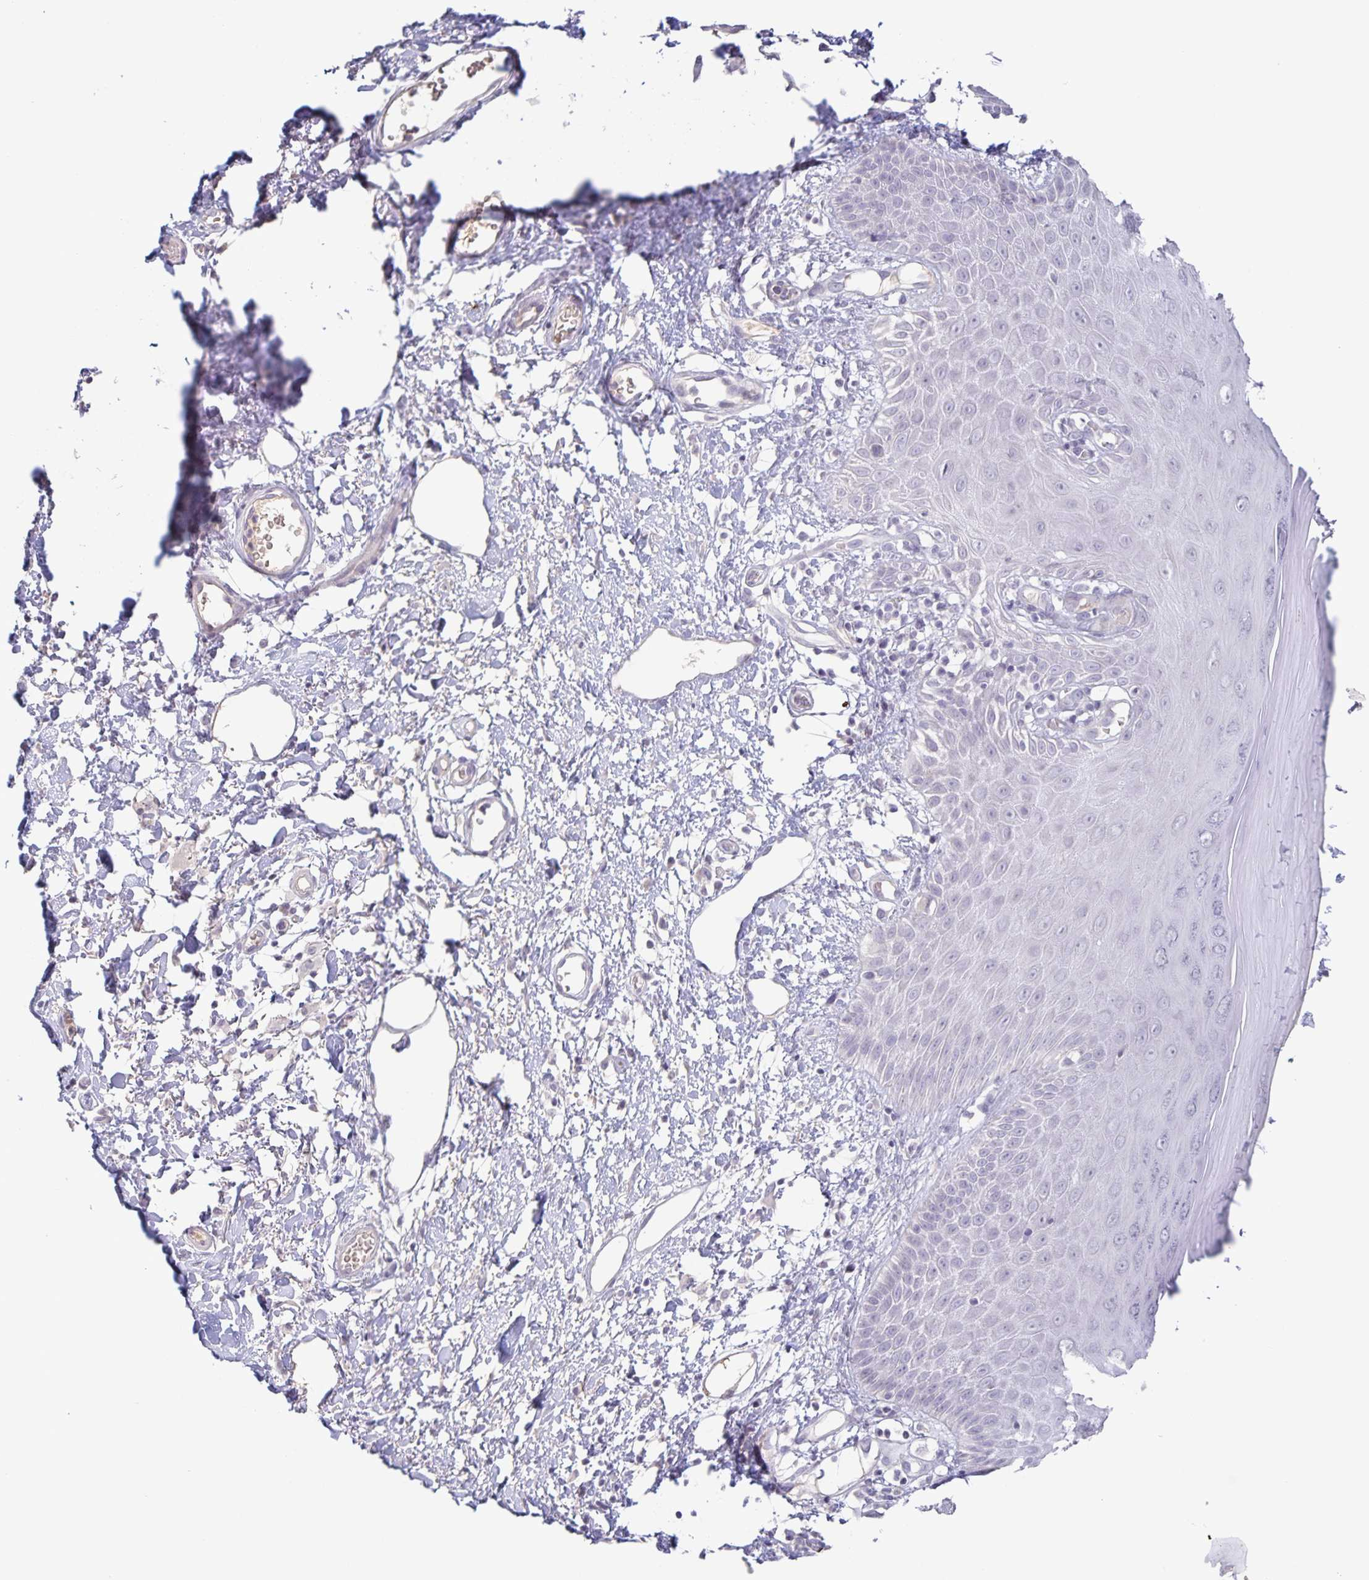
{"staining": {"intensity": "negative", "quantity": "none", "location": "none"}, "tissue": "skin", "cell_type": "Epidermal cells", "image_type": "normal", "snomed": [{"axis": "morphology", "description": "Normal tissue, NOS"}, {"axis": "topography", "description": "Anal"}, {"axis": "topography", "description": "Peripheral nerve tissue"}], "caption": "Protein analysis of unremarkable skin exhibits no significant staining in epidermal cells. (DAB (3,3'-diaminobenzidine) IHC visualized using brightfield microscopy, high magnification).", "gene": "INSL5", "patient": {"sex": "male", "age": 78}}